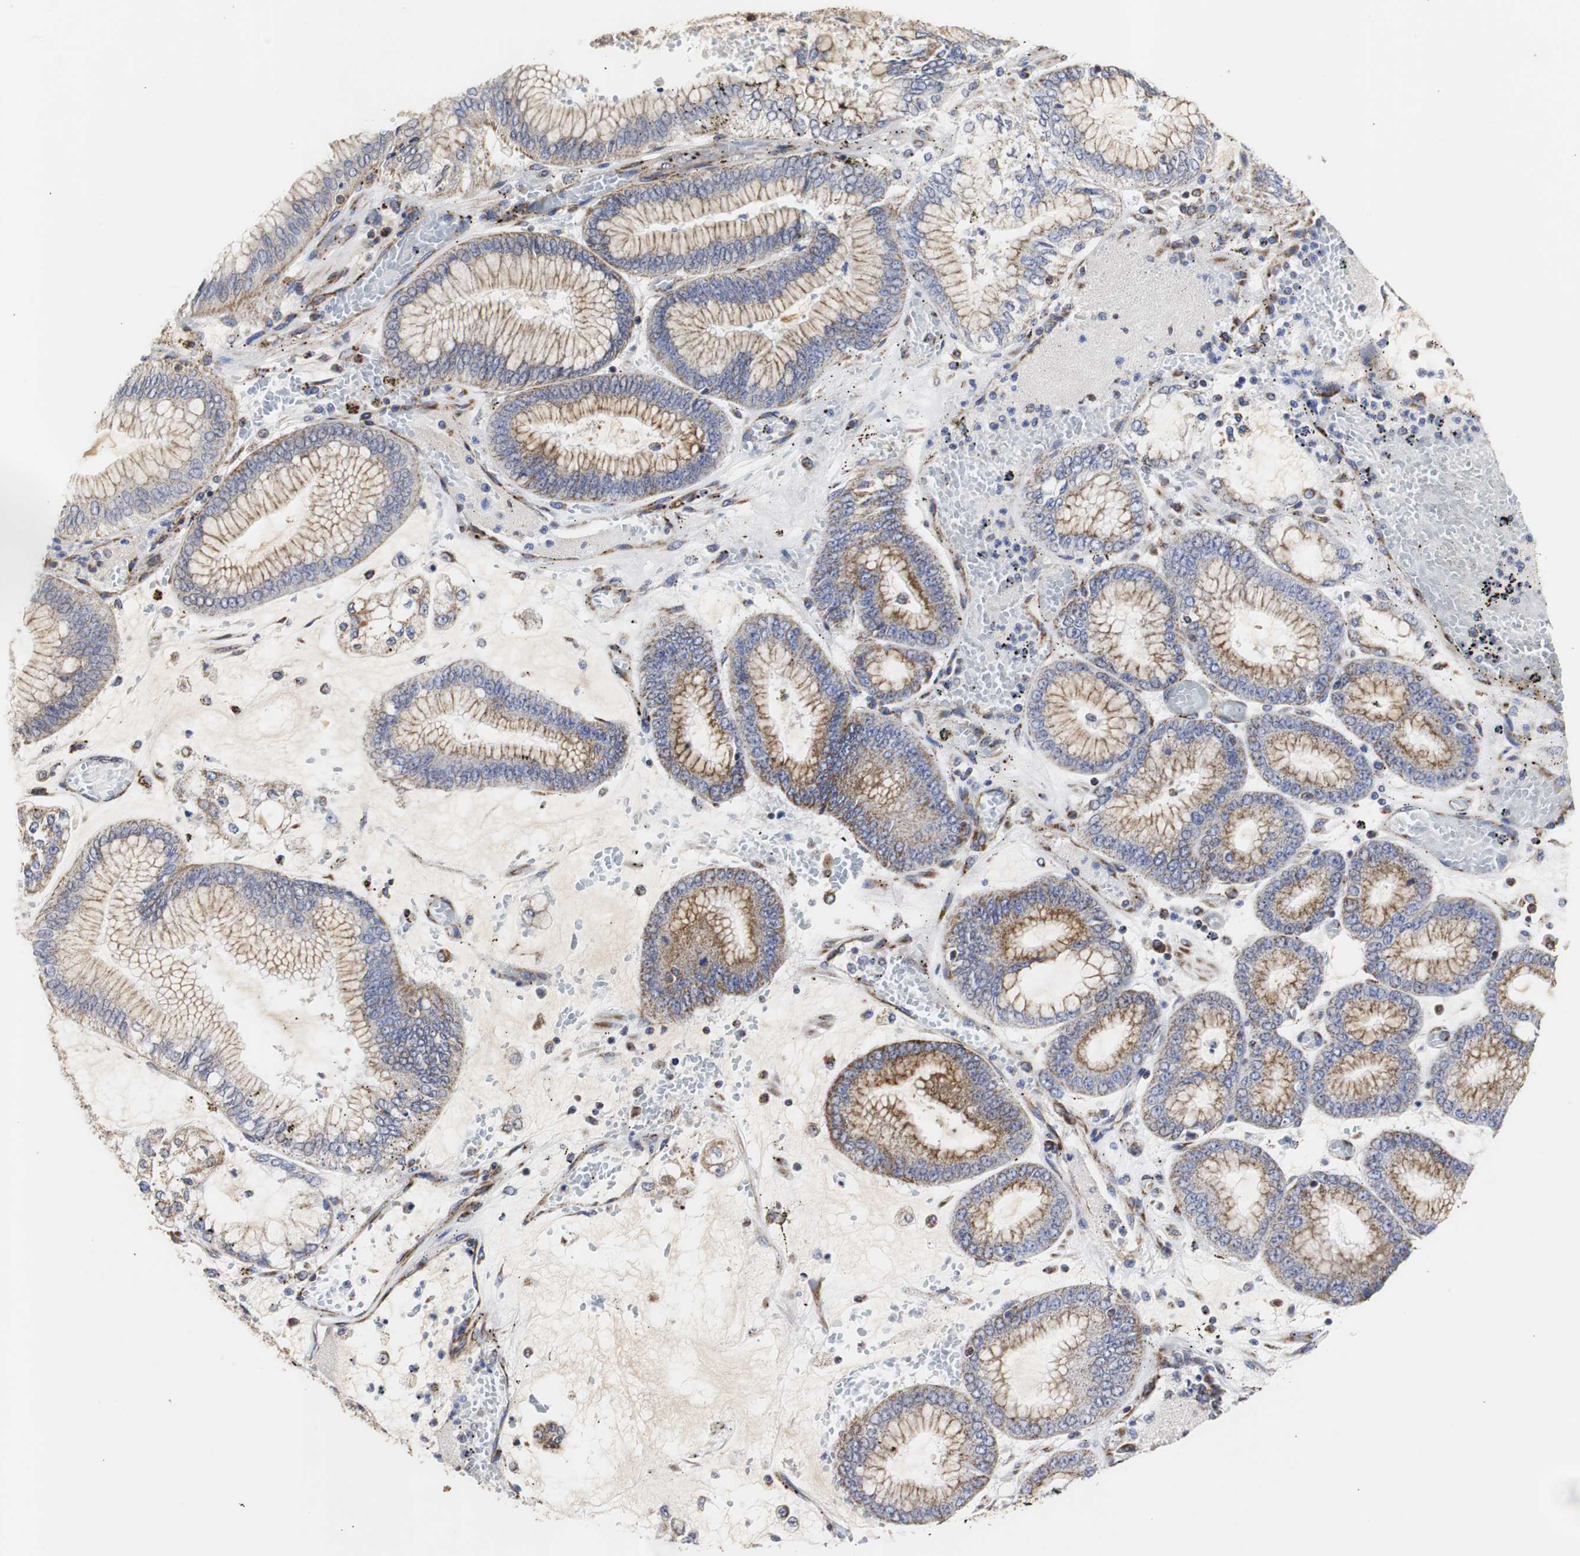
{"staining": {"intensity": "strong", "quantity": "25%-75%", "location": "cytoplasmic/membranous"}, "tissue": "stomach cancer", "cell_type": "Tumor cells", "image_type": "cancer", "snomed": [{"axis": "morphology", "description": "Normal tissue, NOS"}, {"axis": "morphology", "description": "Adenocarcinoma, NOS"}, {"axis": "topography", "description": "Stomach, upper"}, {"axis": "topography", "description": "Stomach"}], "caption": "Adenocarcinoma (stomach) stained with immunohistochemistry (IHC) exhibits strong cytoplasmic/membranous staining in approximately 25%-75% of tumor cells.", "gene": "HSD17B10", "patient": {"sex": "male", "age": 76}}